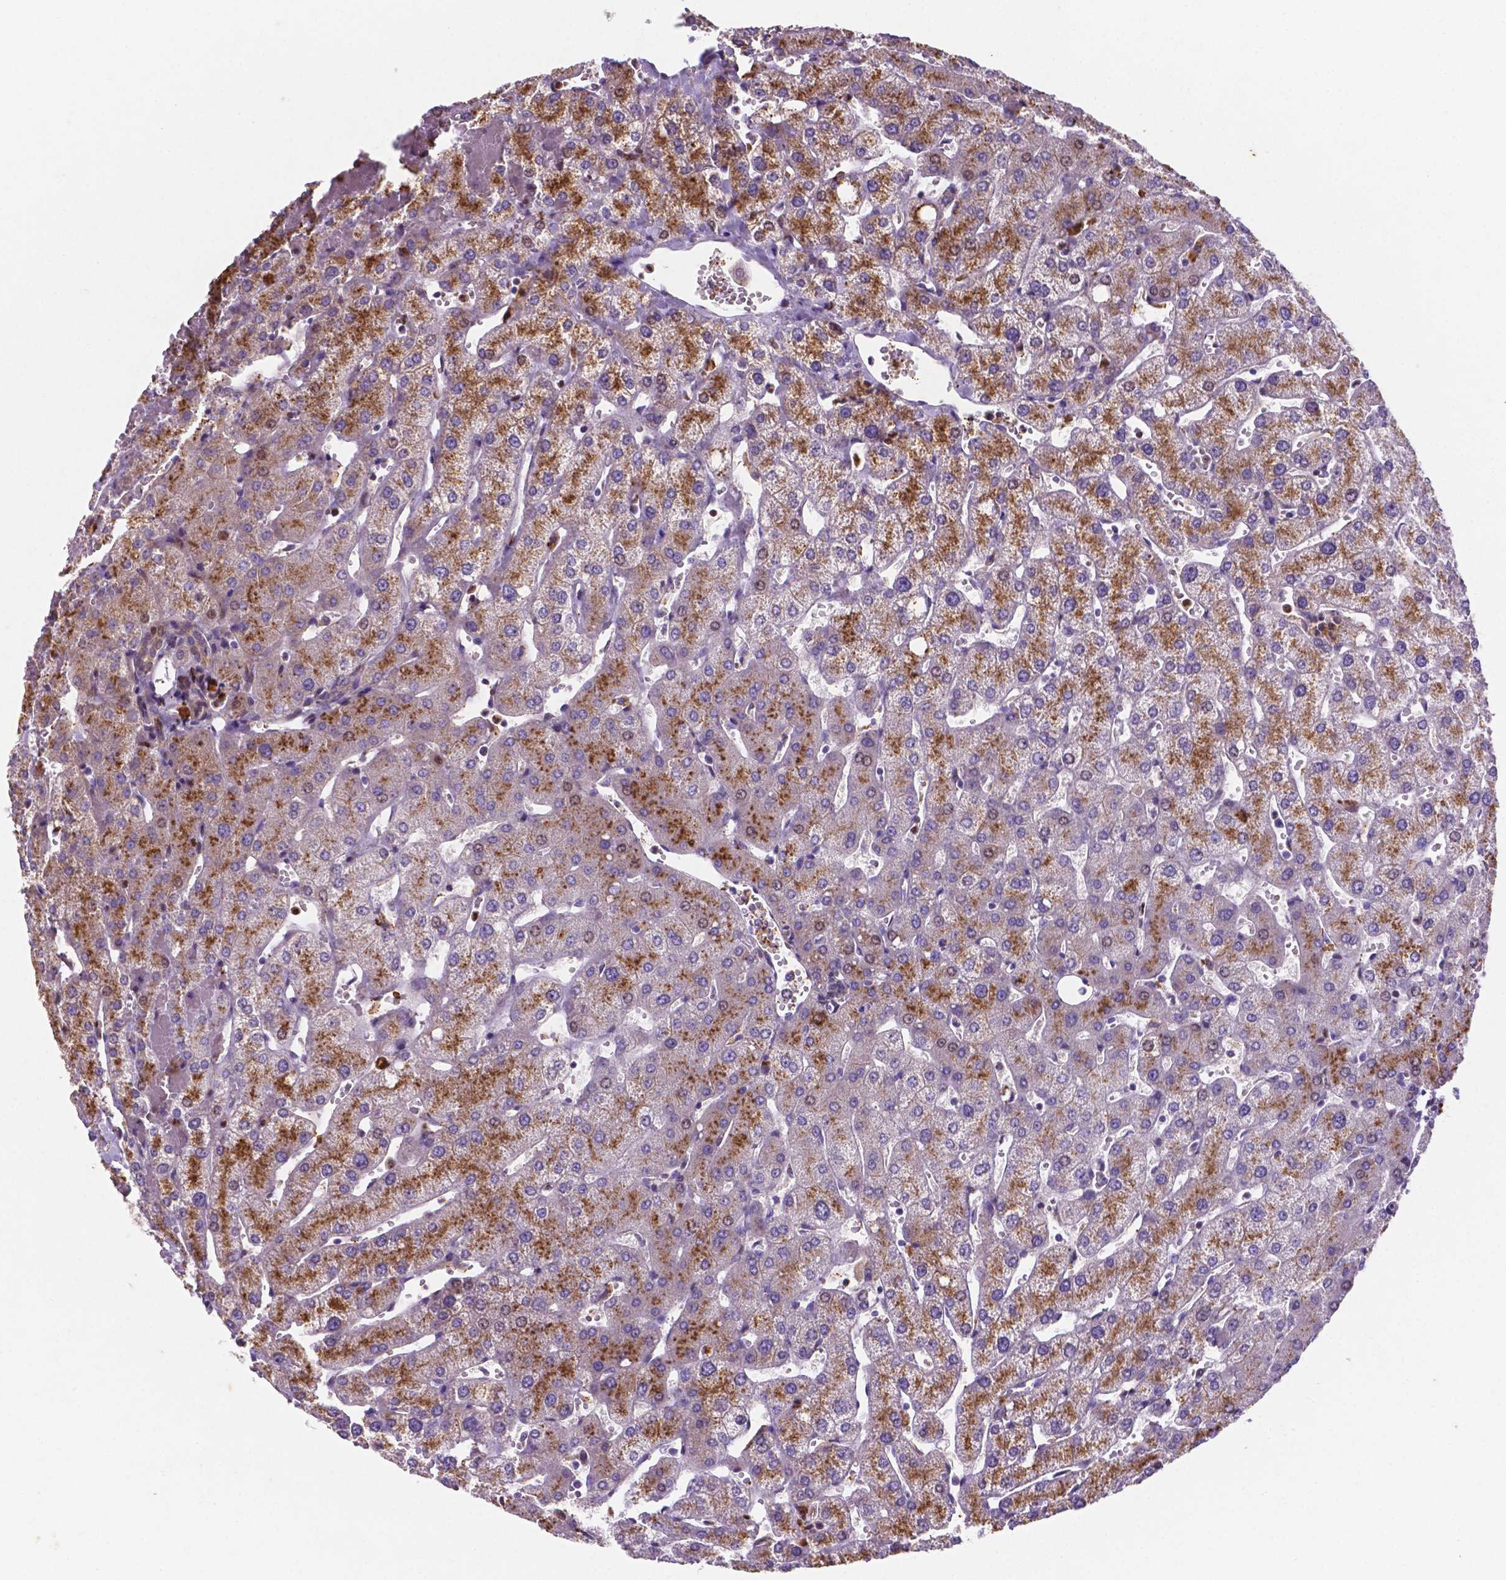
{"staining": {"intensity": "weak", "quantity": "<25%", "location": "cytoplasmic/membranous,nuclear"}, "tissue": "liver", "cell_type": "Cholangiocytes", "image_type": "normal", "snomed": [{"axis": "morphology", "description": "Normal tissue, NOS"}, {"axis": "topography", "description": "Liver"}], "caption": "High power microscopy micrograph of an immunohistochemistry histopathology image of benign liver, revealing no significant staining in cholangiocytes.", "gene": "TM4SF20", "patient": {"sex": "female", "age": 54}}